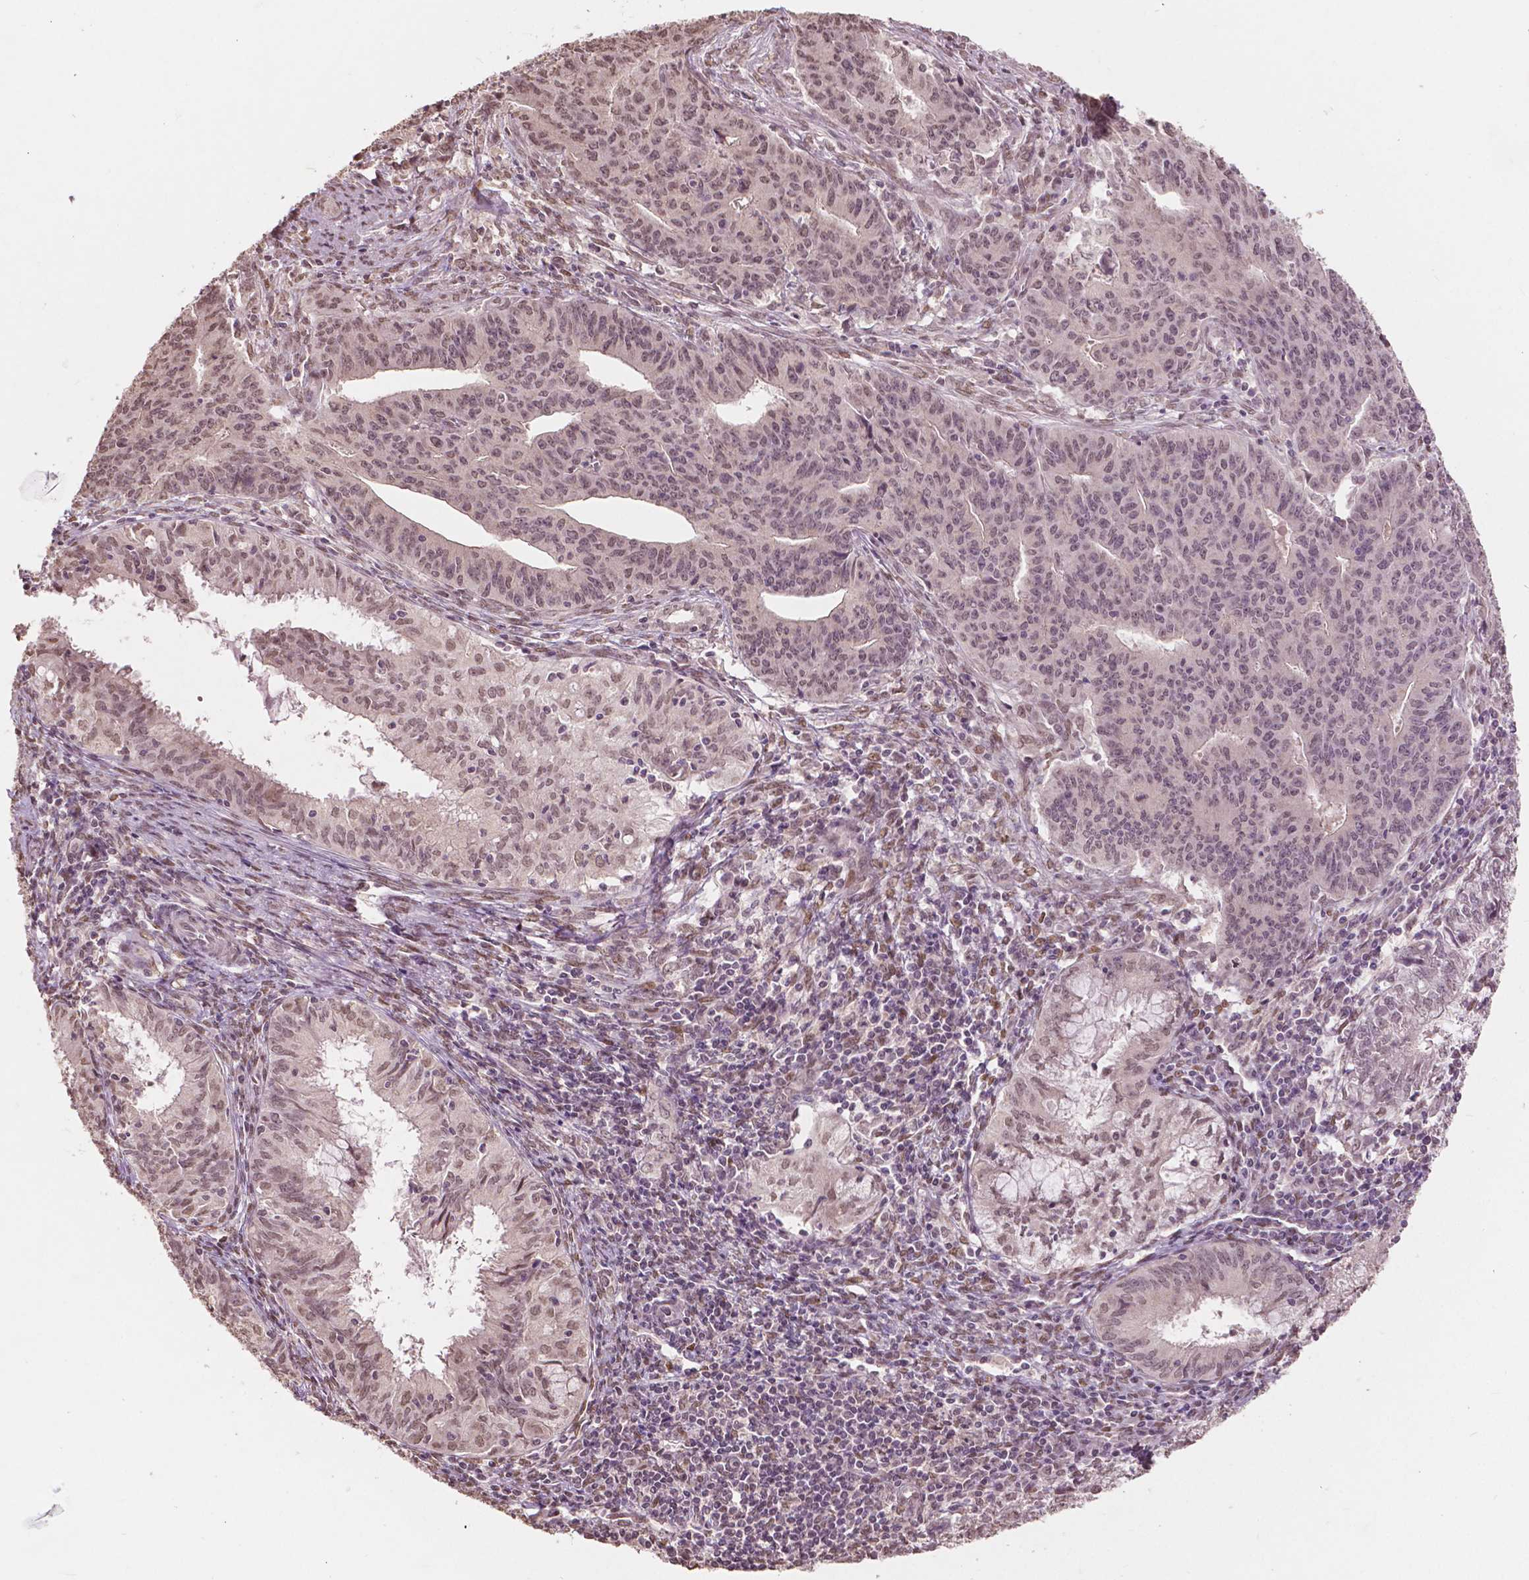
{"staining": {"intensity": "moderate", "quantity": "25%-75%", "location": "nuclear"}, "tissue": "endometrial cancer", "cell_type": "Tumor cells", "image_type": "cancer", "snomed": [{"axis": "morphology", "description": "Adenocarcinoma, NOS"}, {"axis": "topography", "description": "Endometrium"}], "caption": "Approximately 25%-75% of tumor cells in human endometrial cancer (adenocarcinoma) show moderate nuclear protein staining as visualized by brown immunohistochemical staining.", "gene": "HOXA10", "patient": {"sex": "female", "age": 59}}